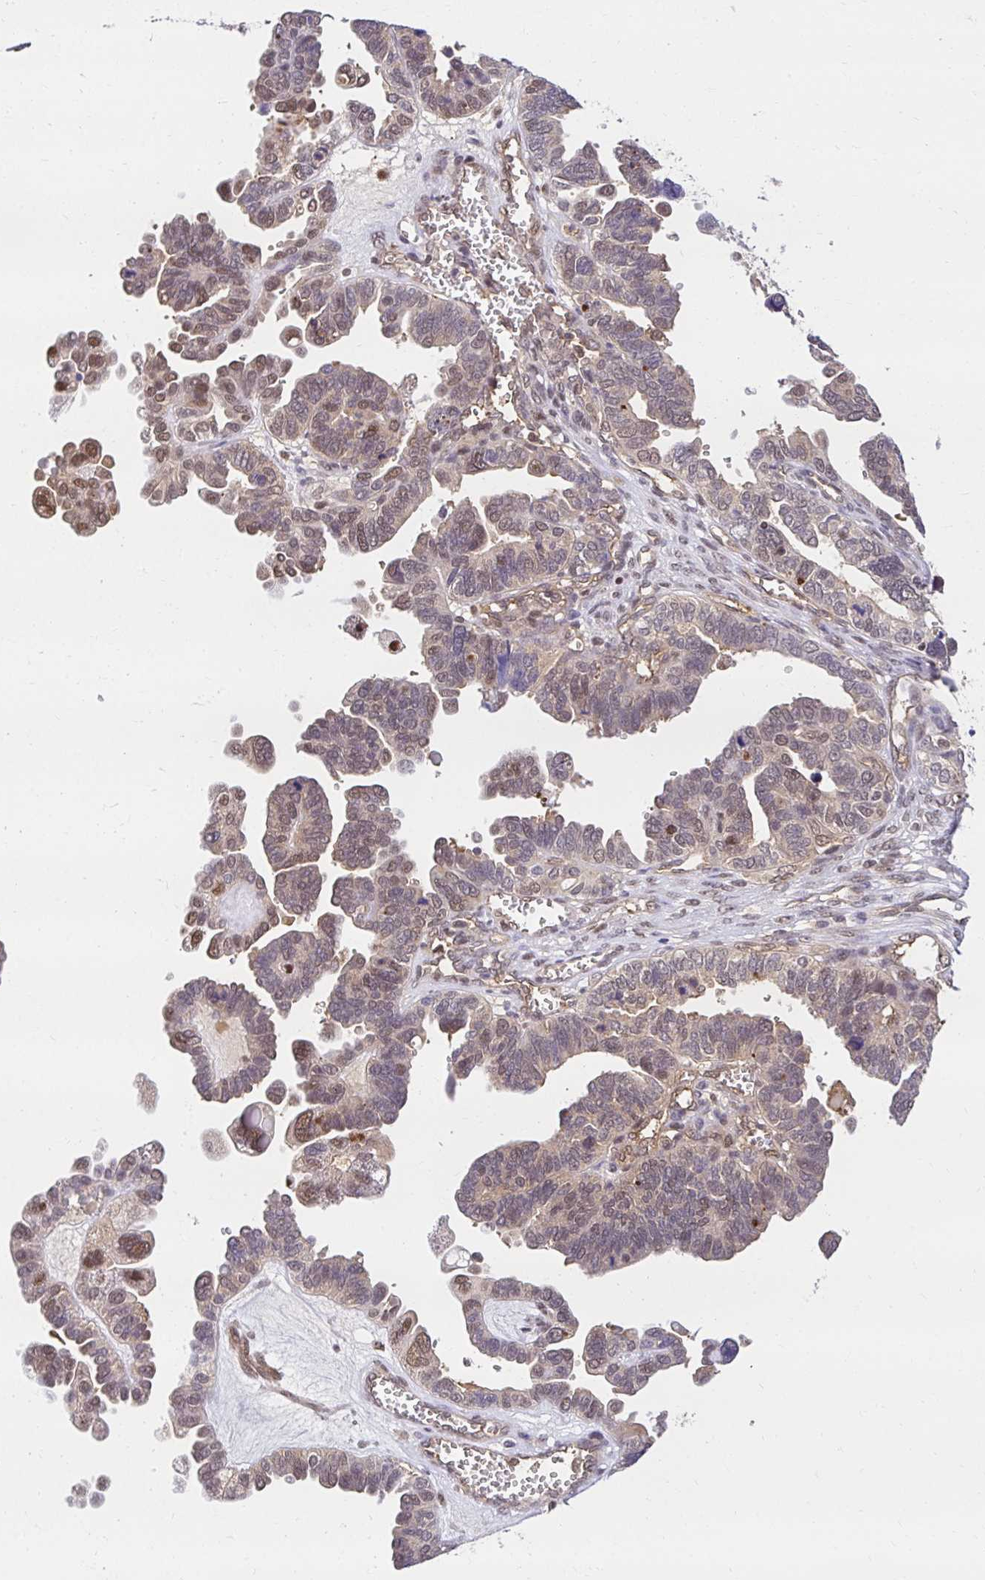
{"staining": {"intensity": "moderate", "quantity": "25%-75%", "location": "cytoplasmic/membranous,nuclear"}, "tissue": "ovarian cancer", "cell_type": "Tumor cells", "image_type": "cancer", "snomed": [{"axis": "morphology", "description": "Cystadenocarcinoma, serous, NOS"}, {"axis": "topography", "description": "Ovary"}], "caption": "An immunohistochemistry (IHC) photomicrograph of tumor tissue is shown. Protein staining in brown highlights moderate cytoplasmic/membranous and nuclear positivity in serous cystadenocarcinoma (ovarian) within tumor cells.", "gene": "PSMA4", "patient": {"sex": "female", "age": 51}}